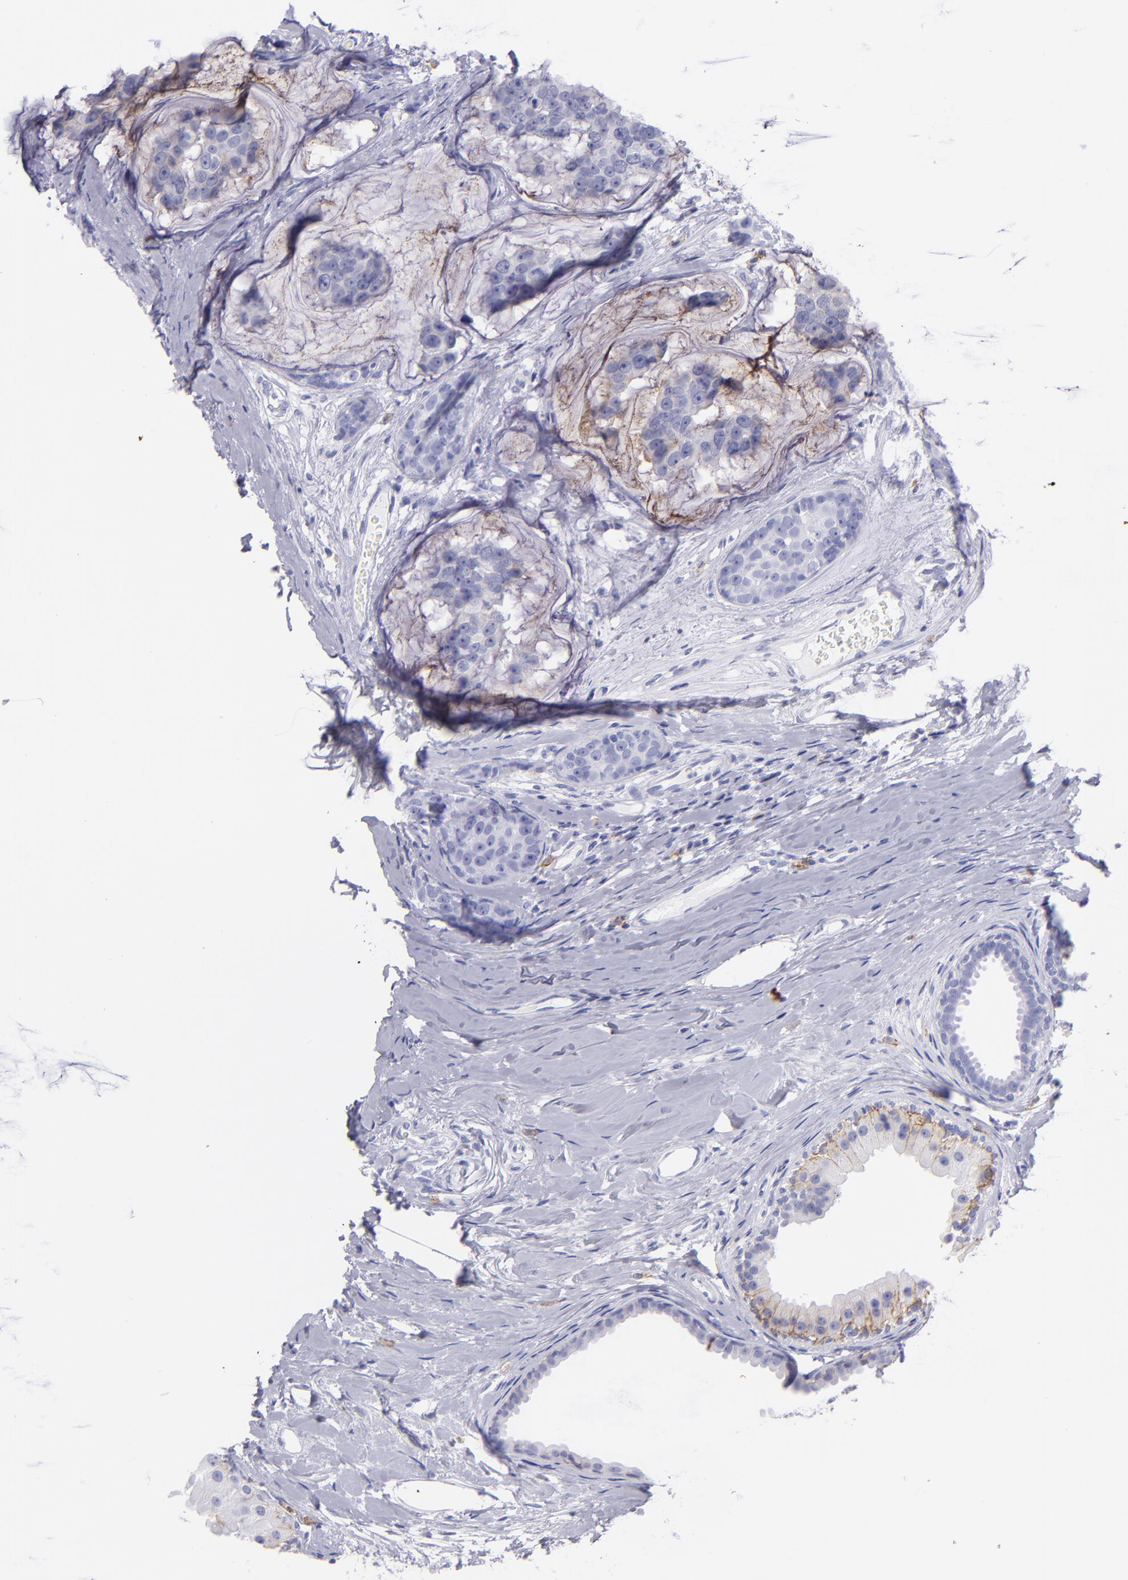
{"staining": {"intensity": "negative", "quantity": "none", "location": "none"}, "tissue": "breast cancer", "cell_type": "Tumor cells", "image_type": "cancer", "snomed": [{"axis": "morphology", "description": "Normal tissue, NOS"}, {"axis": "morphology", "description": "Duct carcinoma"}, {"axis": "topography", "description": "Breast"}], "caption": "Immunohistochemistry (IHC) of human breast cancer reveals no positivity in tumor cells. (Brightfield microscopy of DAB (3,3'-diaminobenzidine) IHC at high magnification).", "gene": "CD82", "patient": {"sex": "female", "age": 50}}